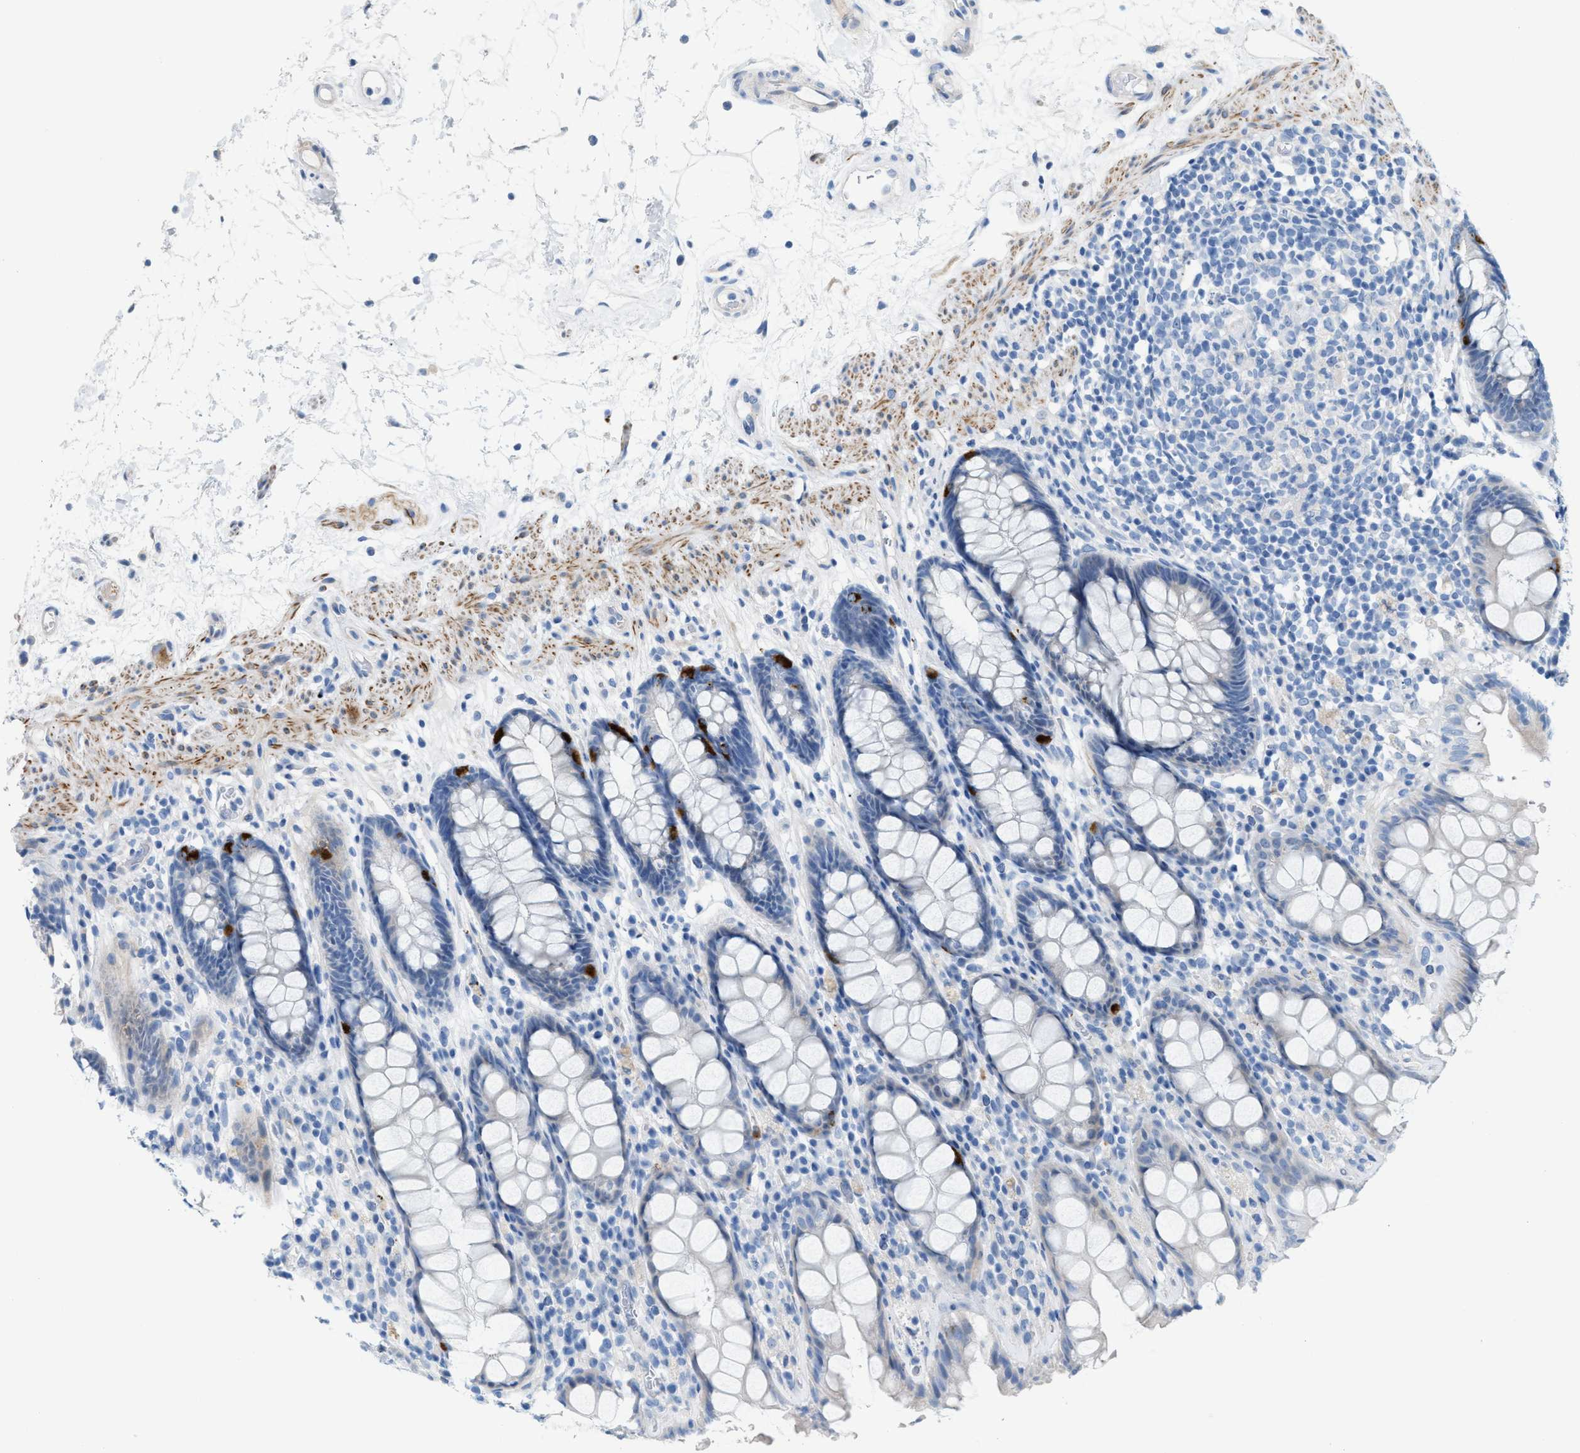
{"staining": {"intensity": "strong", "quantity": "<25%", "location": "cytoplasmic/membranous"}, "tissue": "rectum", "cell_type": "Glandular cells", "image_type": "normal", "snomed": [{"axis": "morphology", "description": "Normal tissue, NOS"}, {"axis": "topography", "description": "Rectum"}], "caption": "Immunohistochemistry (IHC) image of normal rectum: human rectum stained using immunohistochemistry (IHC) reveals medium levels of strong protein expression localized specifically in the cytoplasmic/membranous of glandular cells, appearing as a cytoplasmic/membranous brown color.", "gene": "MPP3", "patient": {"sex": "male", "age": 64}}